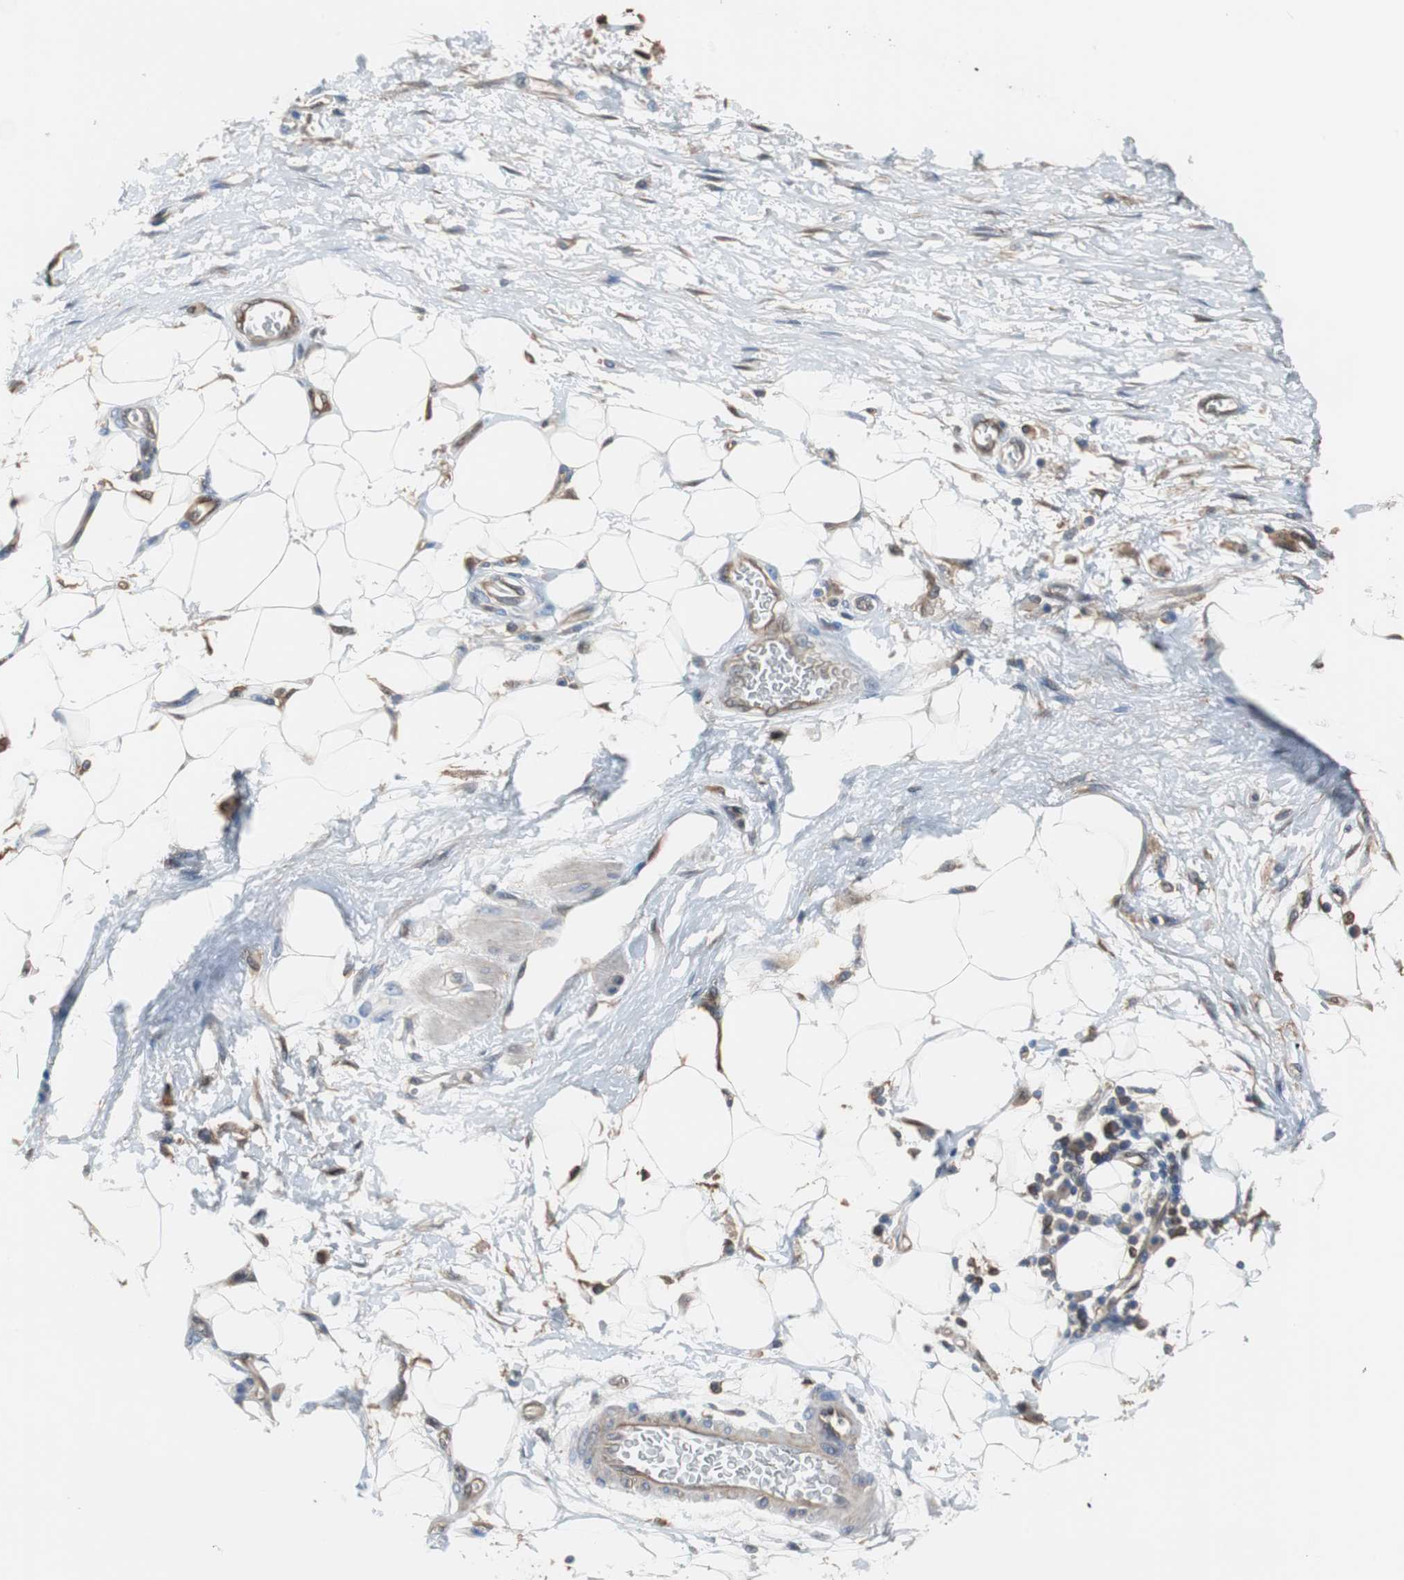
{"staining": {"intensity": "weak", "quantity": "25%-75%", "location": "cytoplasmic/membranous"}, "tissue": "adipose tissue", "cell_type": "Adipocytes", "image_type": "normal", "snomed": [{"axis": "morphology", "description": "Normal tissue, NOS"}, {"axis": "morphology", "description": "Urothelial carcinoma, High grade"}, {"axis": "topography", "description": "Vascular tissue"}, {"axis": "topography", "description": "Urinary bladder"}], "caption": "Benign adipose tissue demonstrates weak cytoplasmic/membranous staining in approximately 25%-75% of adipocytes, visualized by immunohistochemistry.", "gene": "ANXA4", "patient": {"sex": "female", "age": 56}}